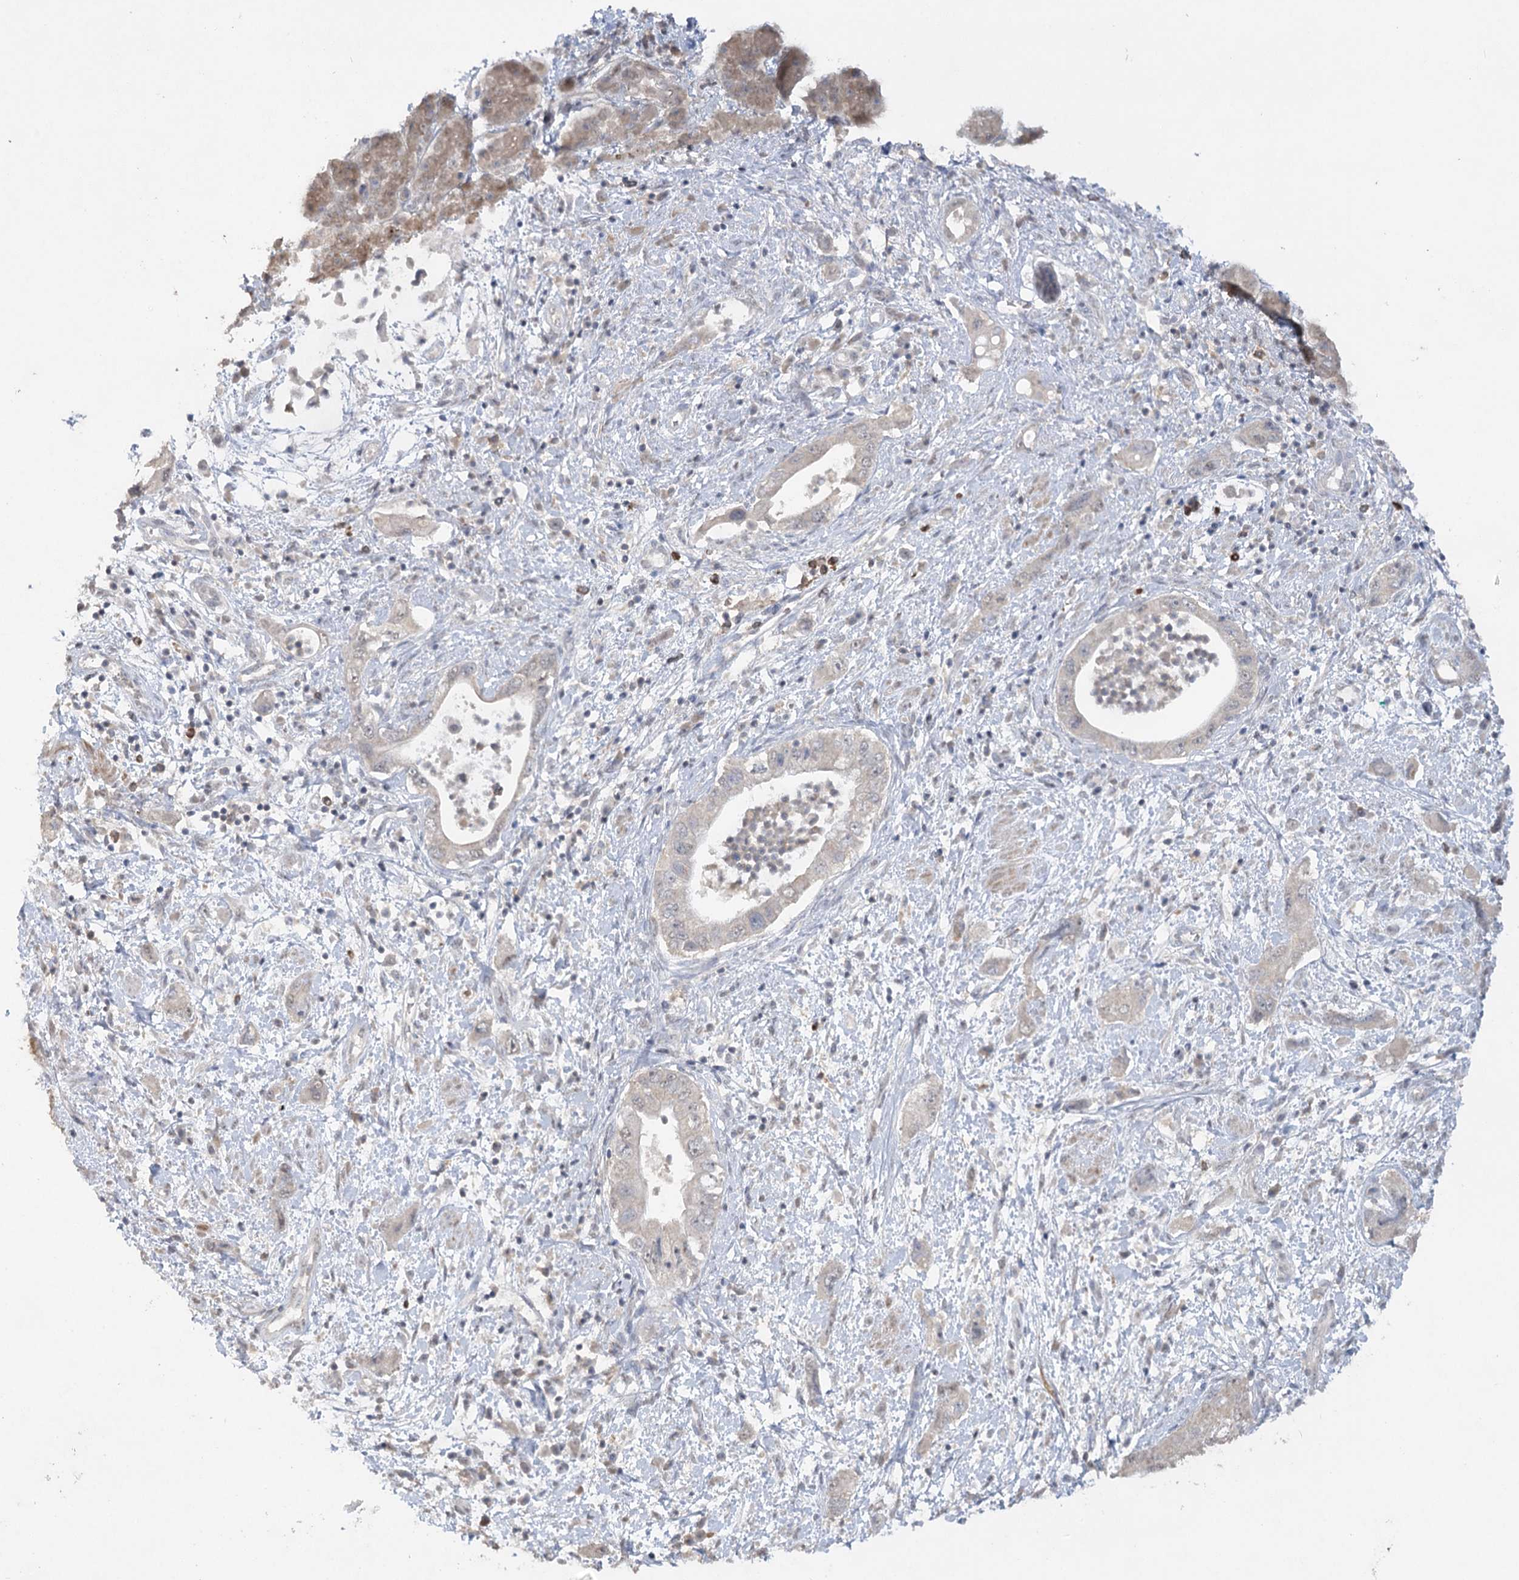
{"staining": {"intensity": "negative", "quantity": "none", "location": "none"}, "tissue": "pancreatic cancer", "cell_type": "Tumor cells", "image_type": "cancer", "snomed": [{"axis": "morphology", "description": "Adenocarcinoma, NOS"}, {"axis": "topography", "description": "Pancreas"}], "caption": "Immunohistochemistry micrograph of neoplastic tissue: human pancreatic cancer (adenocarcinoma) stained with DAB (3,3'-diaminobenzidine) reveals no significant protein positivity in tumor cells.", "gene": "TRAF3IP1", "patient": {"sex": "female", "age": 73}}